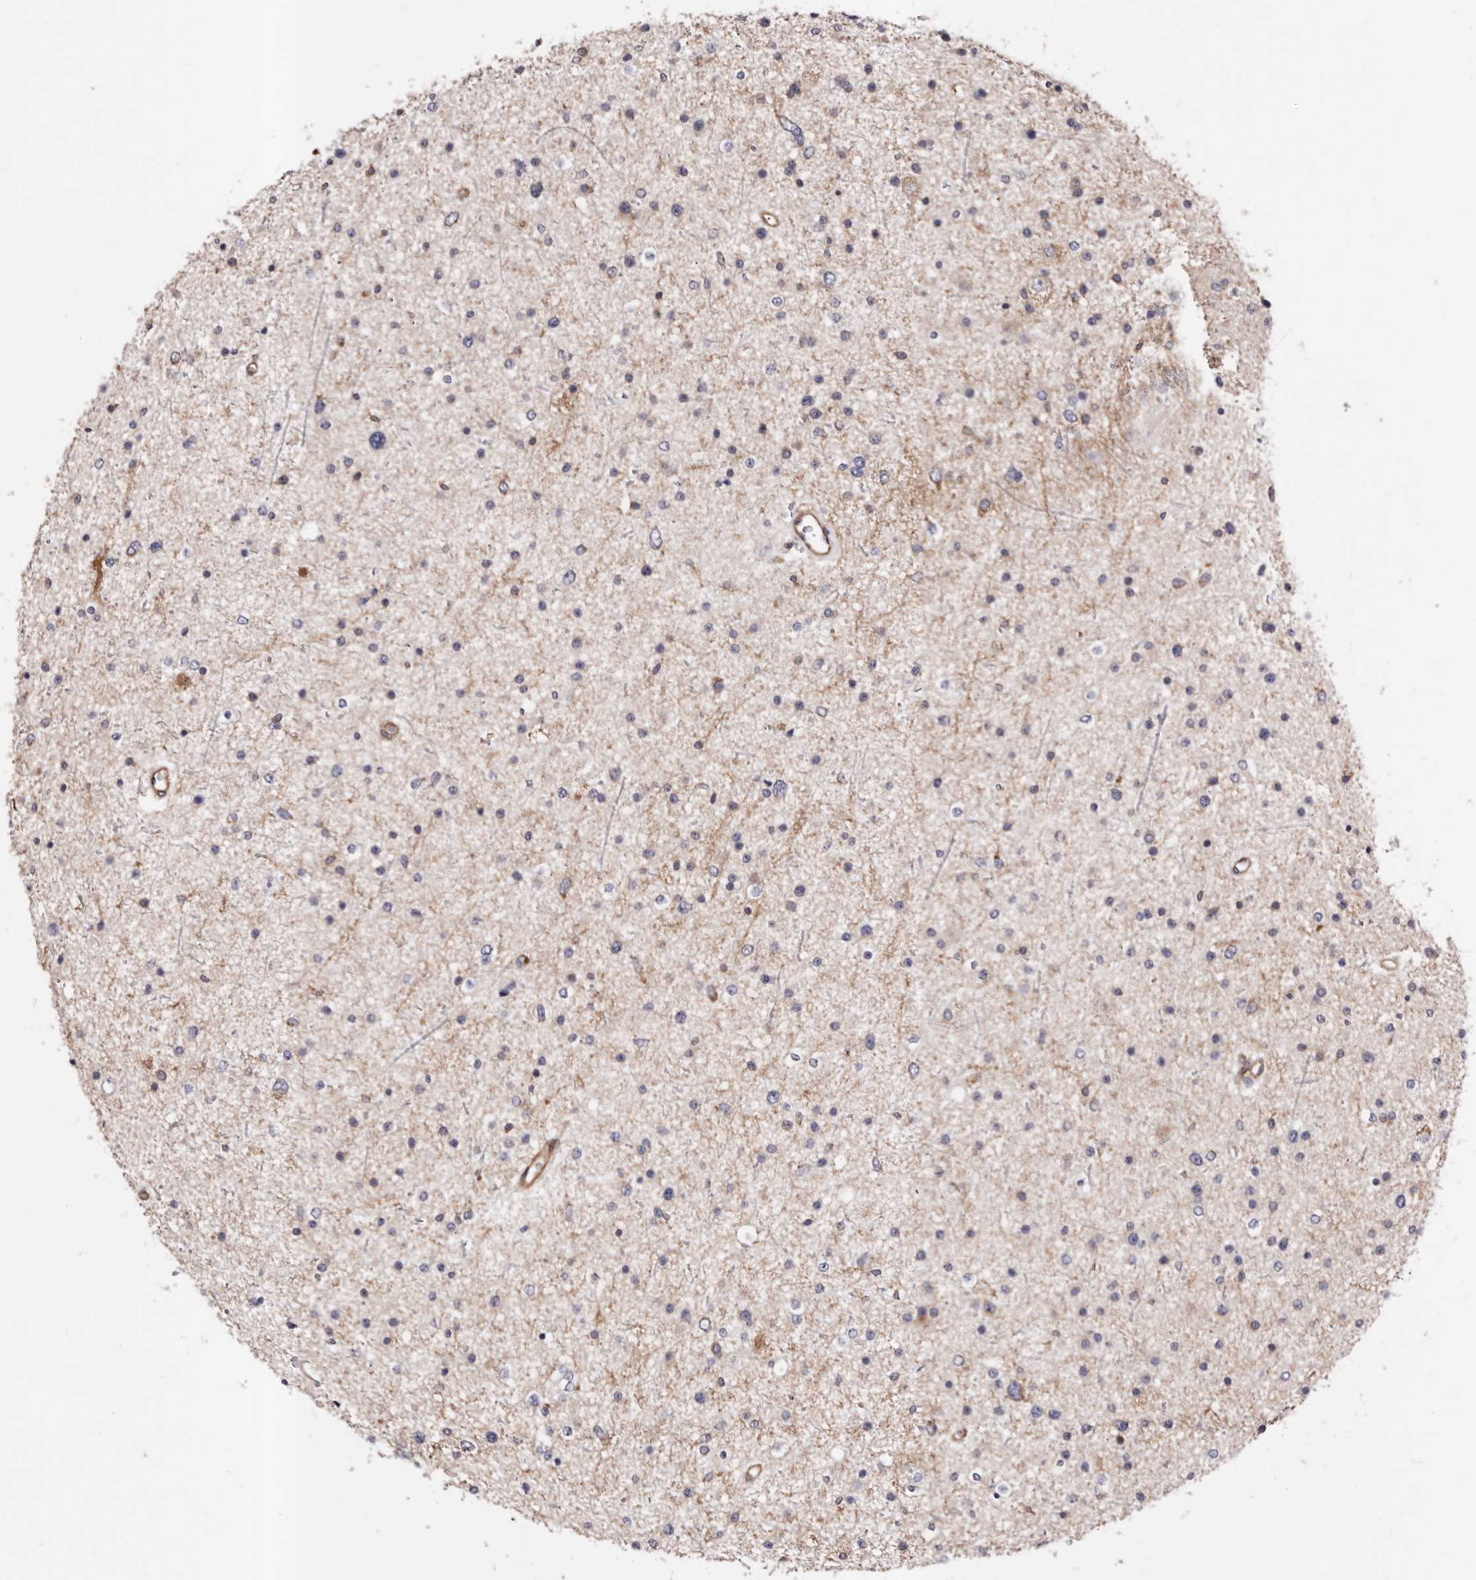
{"staining": {"intensity": "negative", "quantity": "none", "location": "none"}, "tissue": "glioma", "cell_type": "Tumor cells", "image_type": "cancer", "snomed": [{"axis": "morphology", "description": "Glioma, malignant, Low grade"}, {"axis": "topography", "description": "Brain"}], "caption": "Immunohistochemistry (IHC) image of glioma stained for a protein (brown), which reveals no staining in tumor cells.", "gene": "COQ8B", "patient": {"sex": "female", "age": 37}}